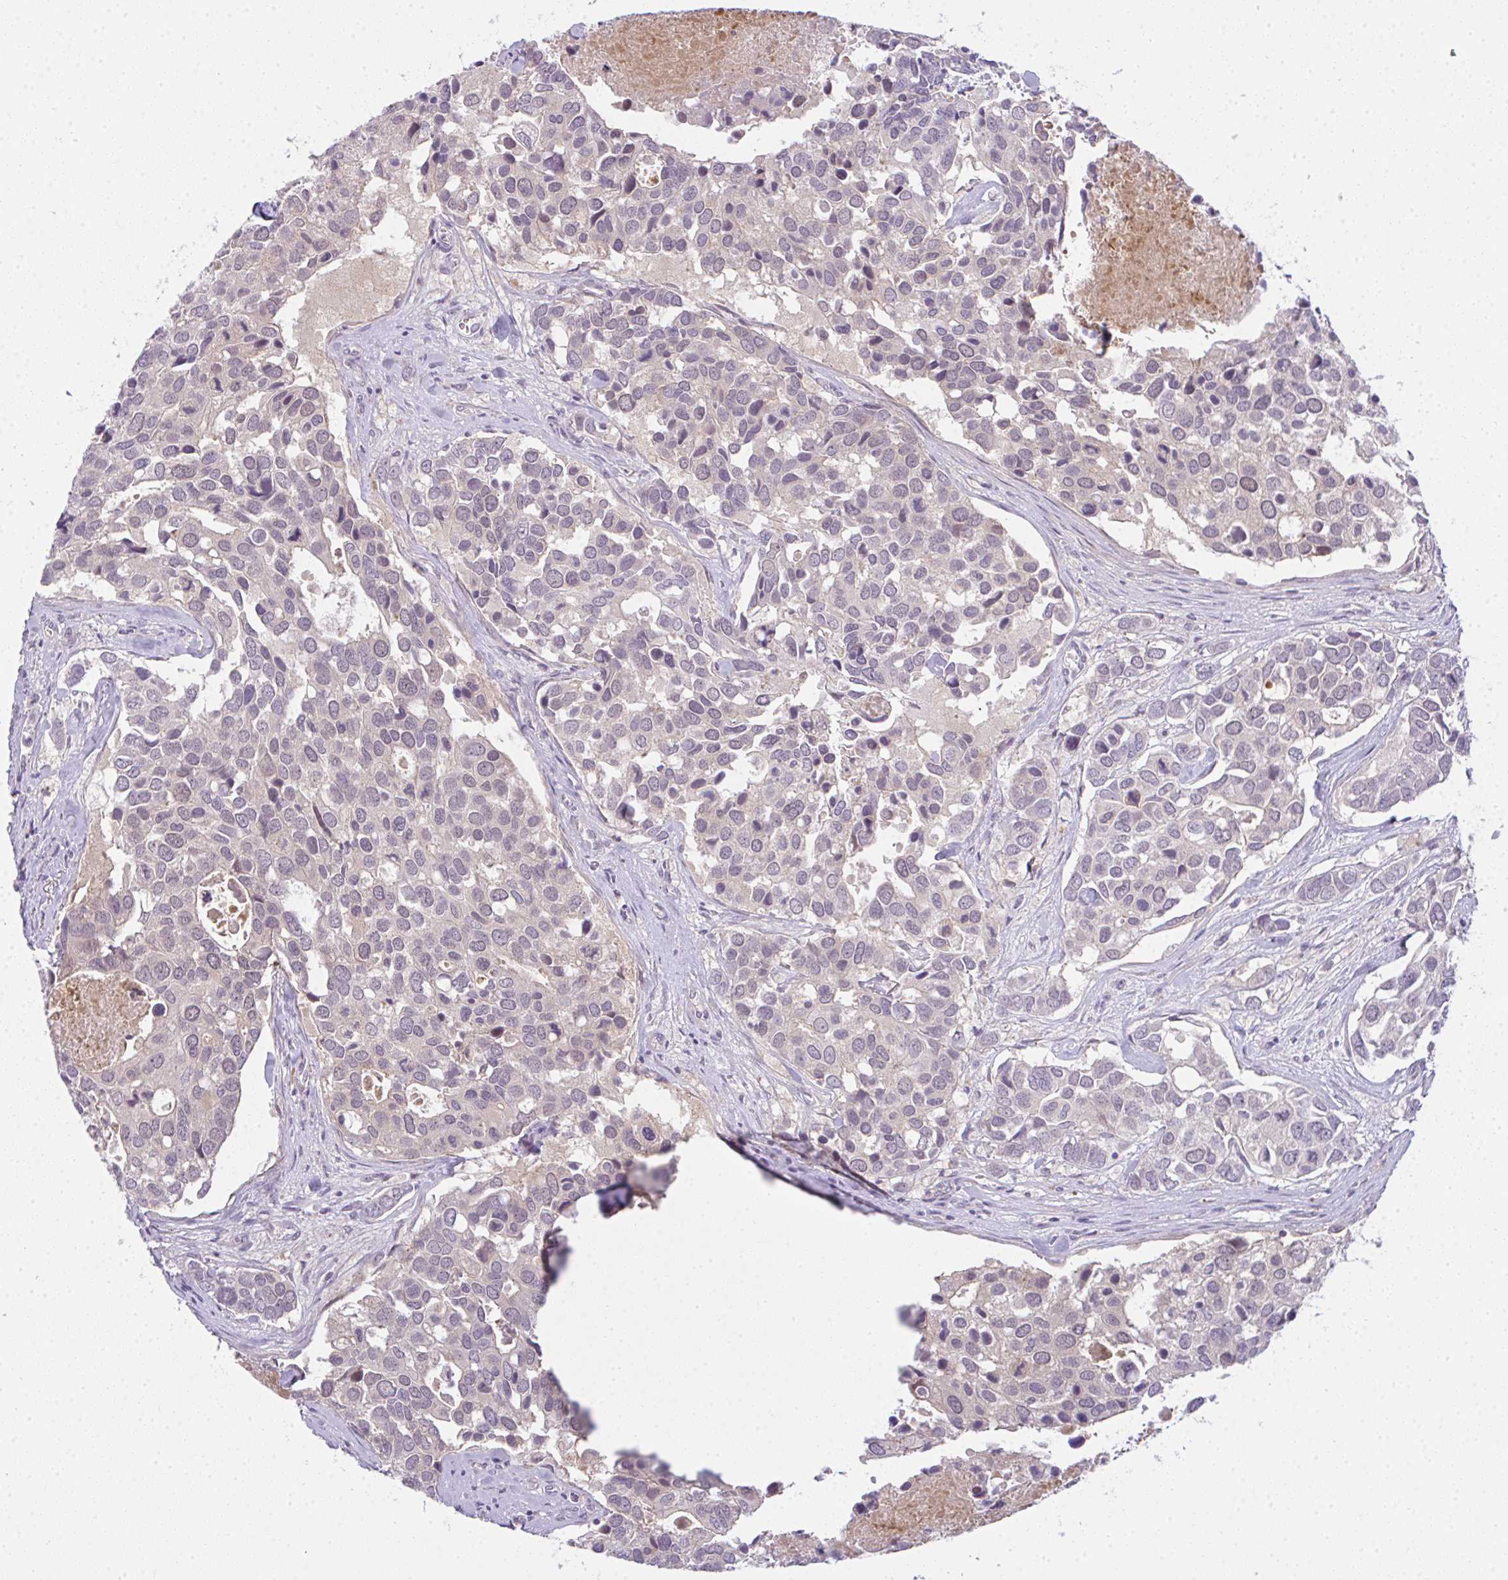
{"staining": {"intensity": "negative", "quantity": "none", "location": "none"}, "tissue": "breast cancer", "cell_type": "Tumor cells", "image_type": "cancer", "snomed": [{"axis": "morphology", "description": "Duct carcinoma"}, {"axis": "topography", "description": "Breast"}], "caption": "Tumor cells show no significant positivity in breast infiltrating ductal carcinoma.", "gene": "CSE1L", "patient": {"sex": "female", "age": 83}}